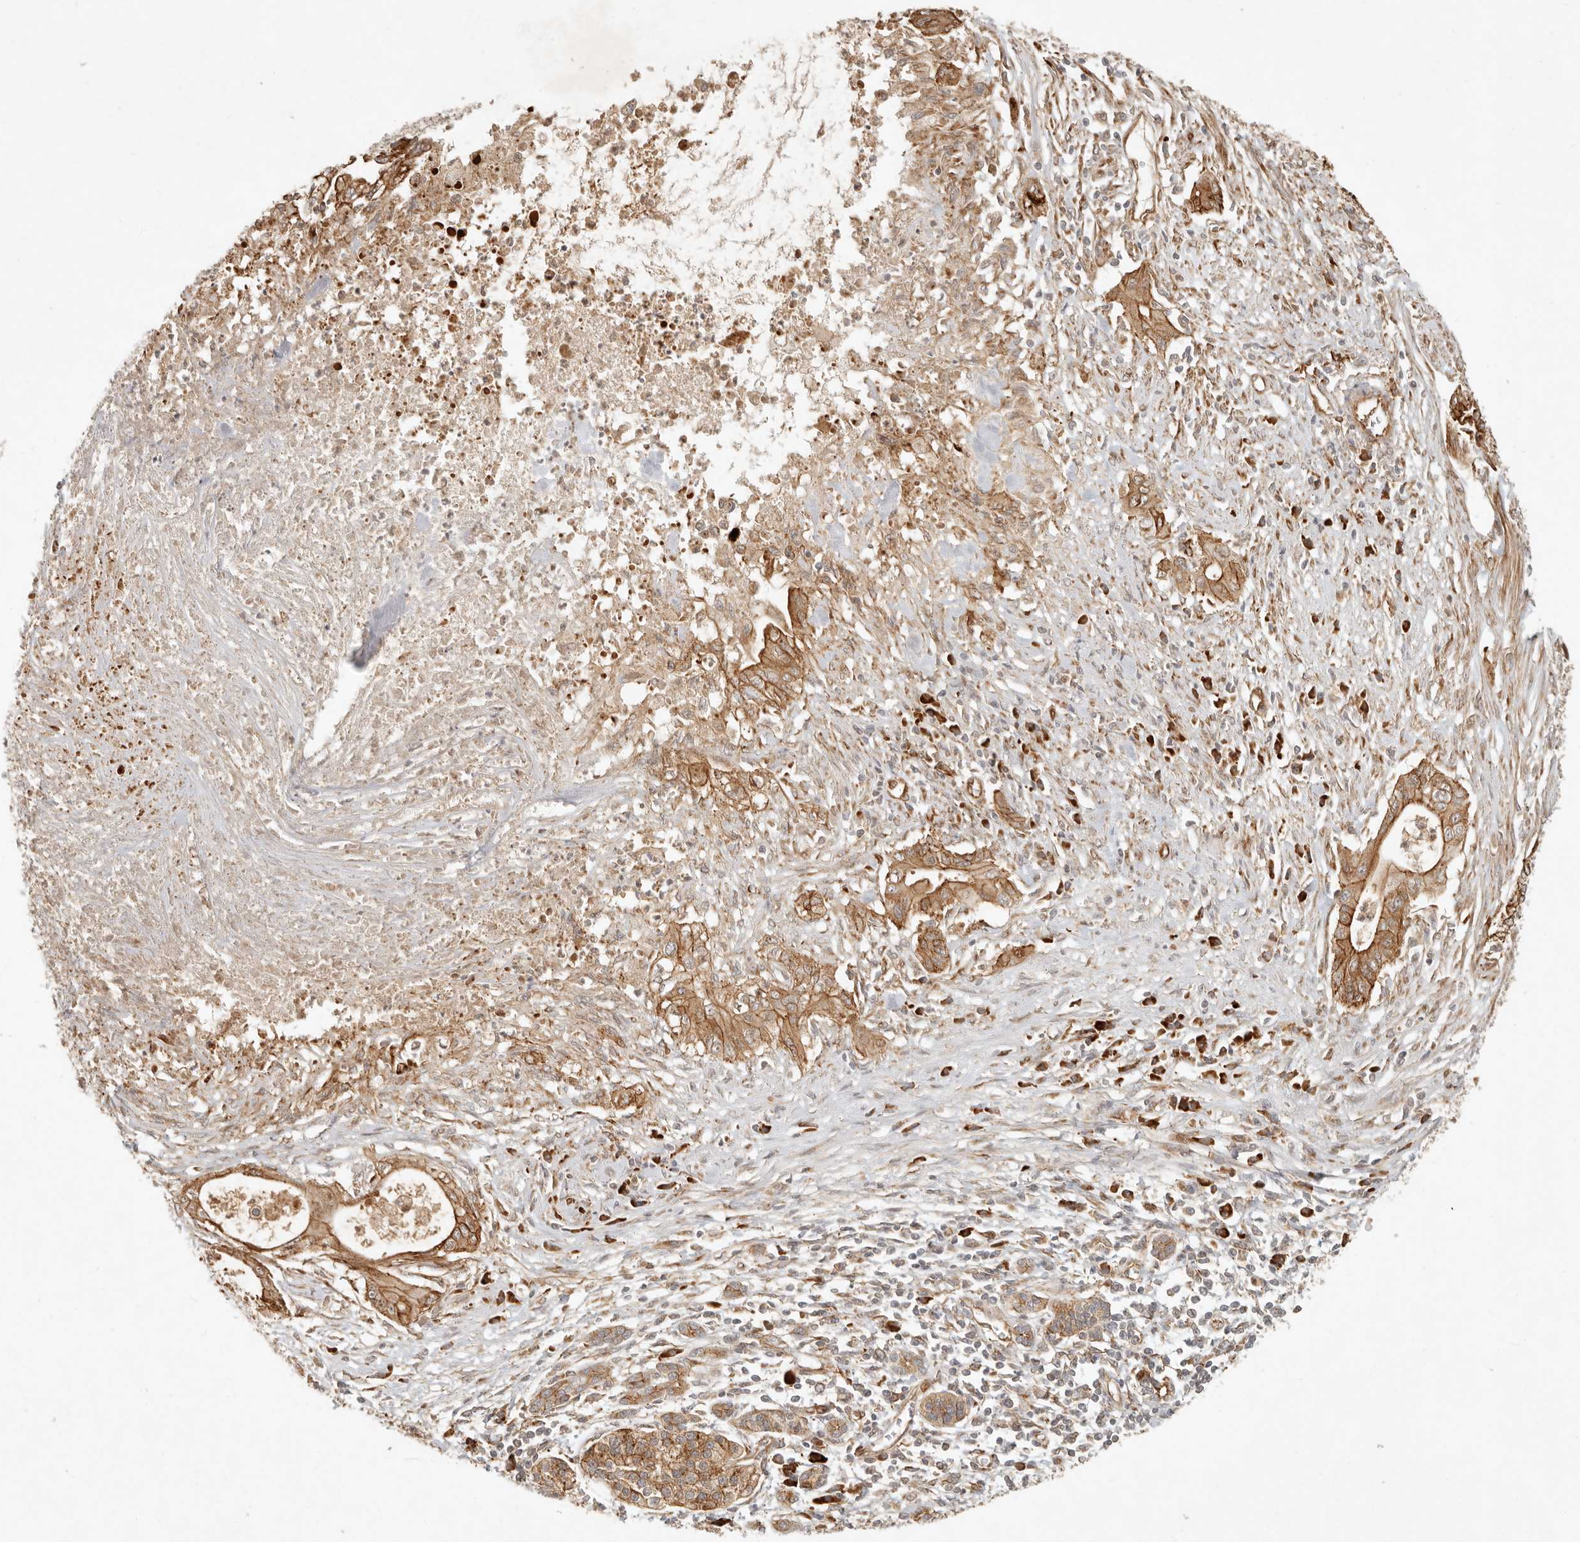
{"staining": {"intensity": "moderate", "quantity": ">75%", "location": "cytoplasmic/membranous"}, "tissue": "pancreatic cancer", "cell_type": "Tumor cells", "image_type": "cancer", "snomed": [{"axis": "morphology", "description": "Adenocarcinoma, NOS"}, {"axis": "topography", "description": "Pancreas"}], "caption": "The photomicrograph demonstrates staining of adenocarcinoma (pancreatic), revealing moderate cytoplasmic/membranous protein expression (brown color) within tumor cells. (DAB IHC with brightfield microscopy, high magnification).", "gene": "KLHL38", "patient": {"sex": "male", "age": 58}}